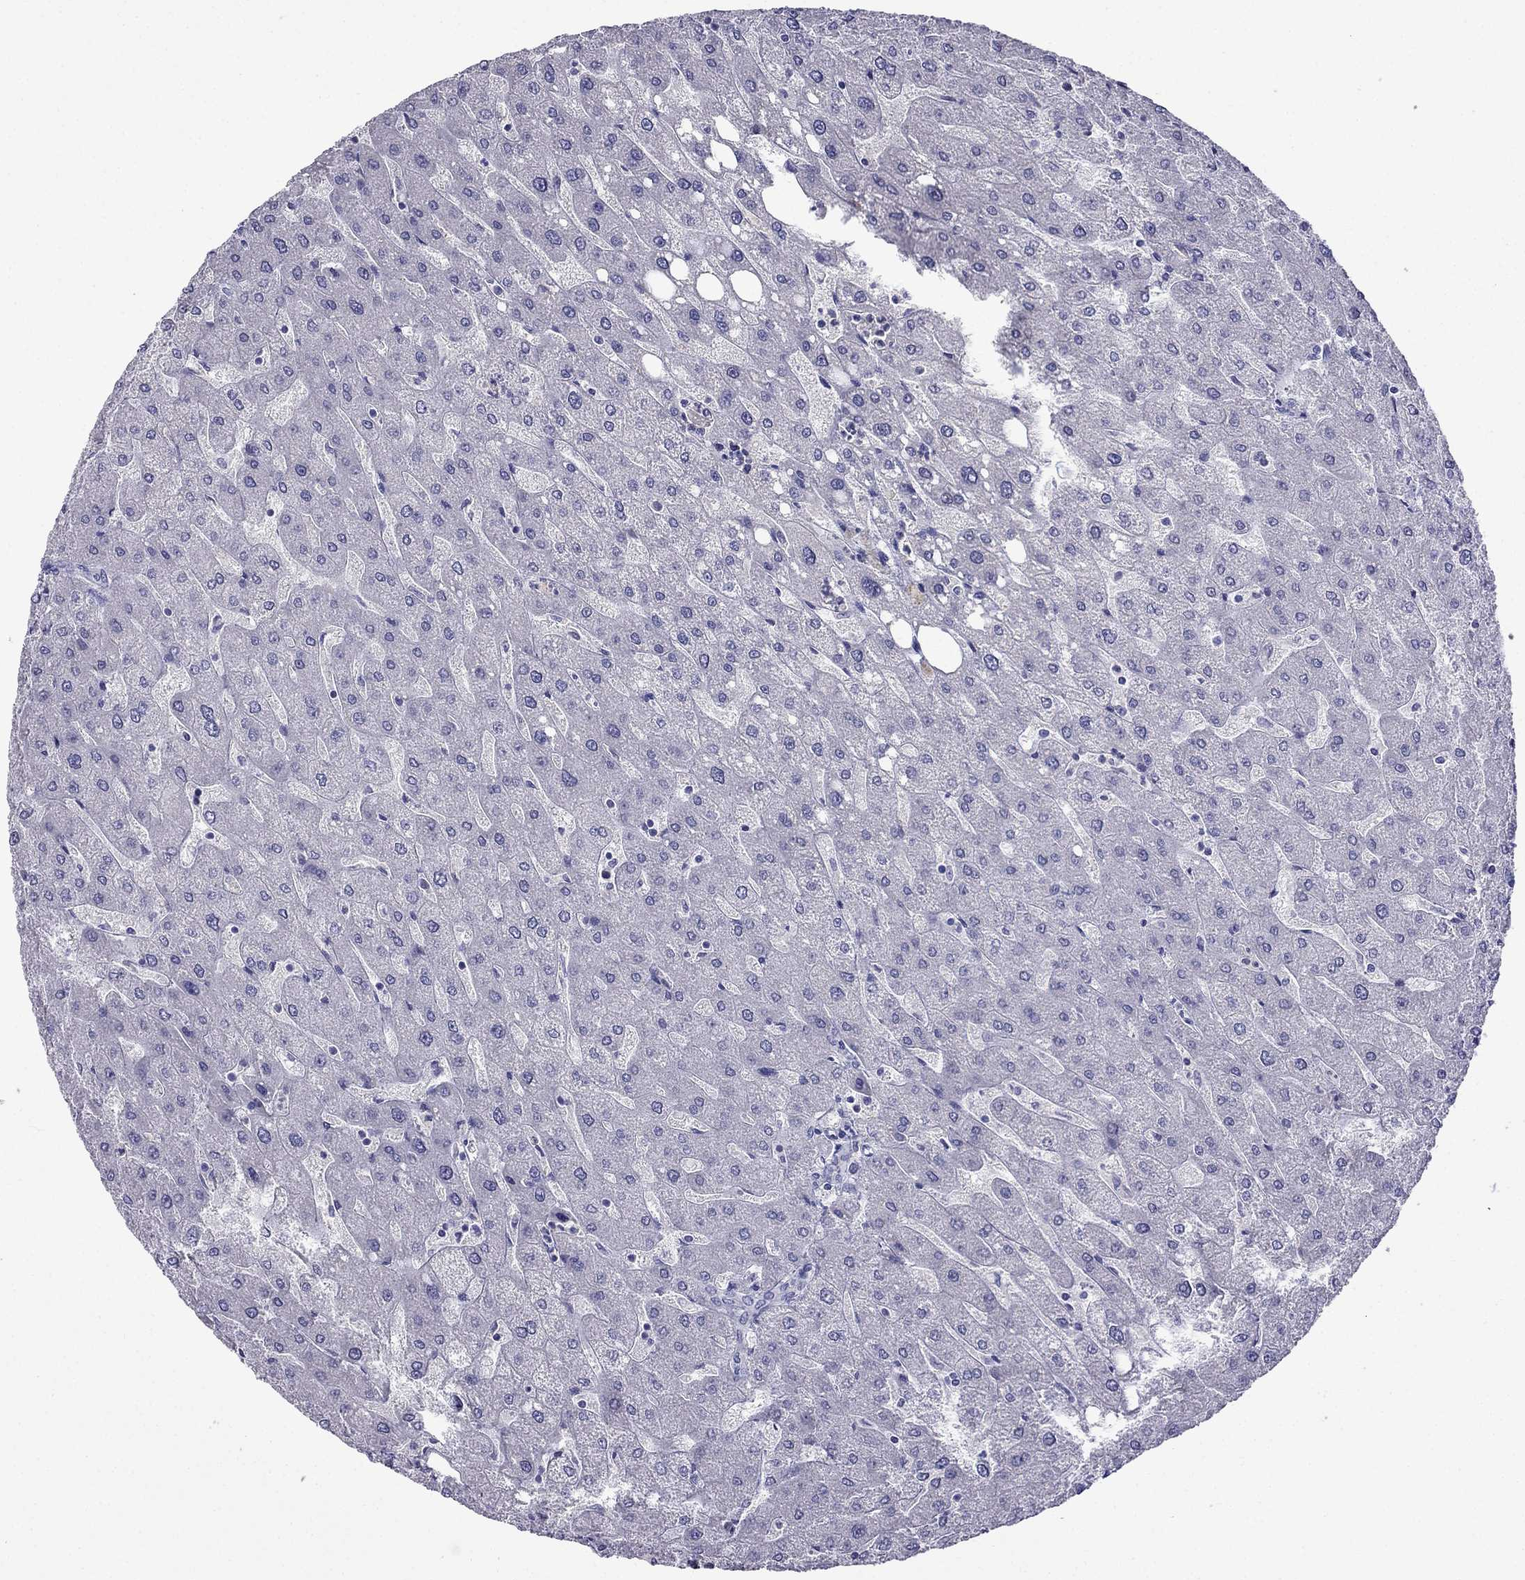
{"staining": {"intensity": "negative", "quantity": "none", "location": "none"}, "tissue": "liver", "cell_type": "Cholangiocytes", "image_type": "normal", "snomed": [{"axis": "morphology", "description": "Normal tissue, NOS"}, {"axis": "topography", "description": "Liver"}], "caption": "Immunohistochemical staining of unremarkable liver demonstrates no significant expression in cholangiocytes.", "gene": "PATE1", "patient": {"sex": "male", "age": 67}}